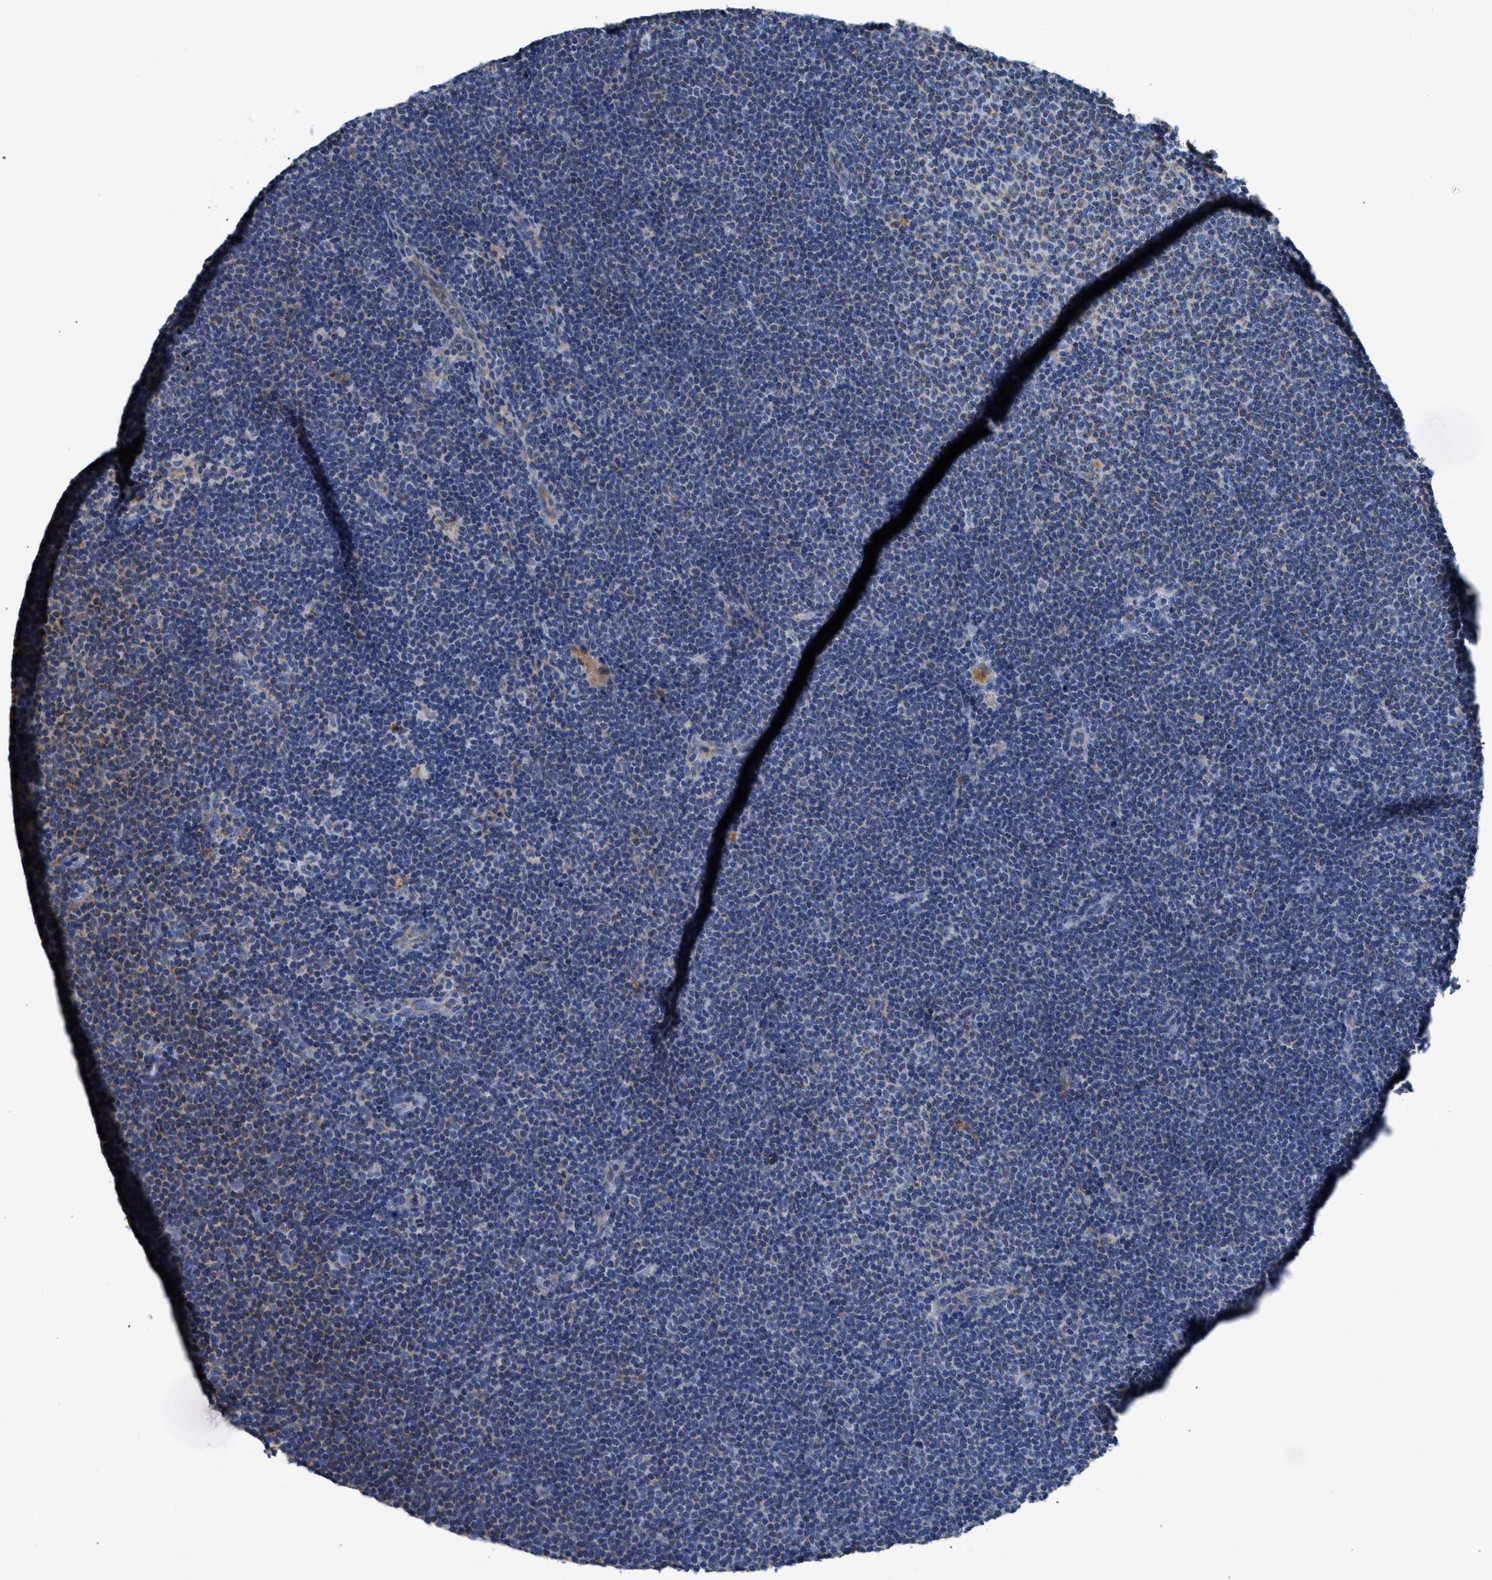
{"staining": {"intensity": "weak", "quantity": "<25%", "location": "cytoplasmic/membranous"}, "tissue": "lymphoma", "cell_type": "Tumor cells", "image_type": "cancer", "snomed": [{"axis": "morphology", "description": "Malignant lymphoma, non-Hodgkin's type, Low grade"}, {"axis": "topography", "description": "Lymph node"}], "caption": "Immunohistochemistry histopathology image of neoplastic tissue: low-grade malignant lymphoma, non-Hodgkin's type stained with DAB displays no significant protein staining in tumor cells. (DAB immunohistochemistry with hematoxylin counter stain).", "gene": "SLC25A13", "patient": {"sex": "female", "age": 53}}